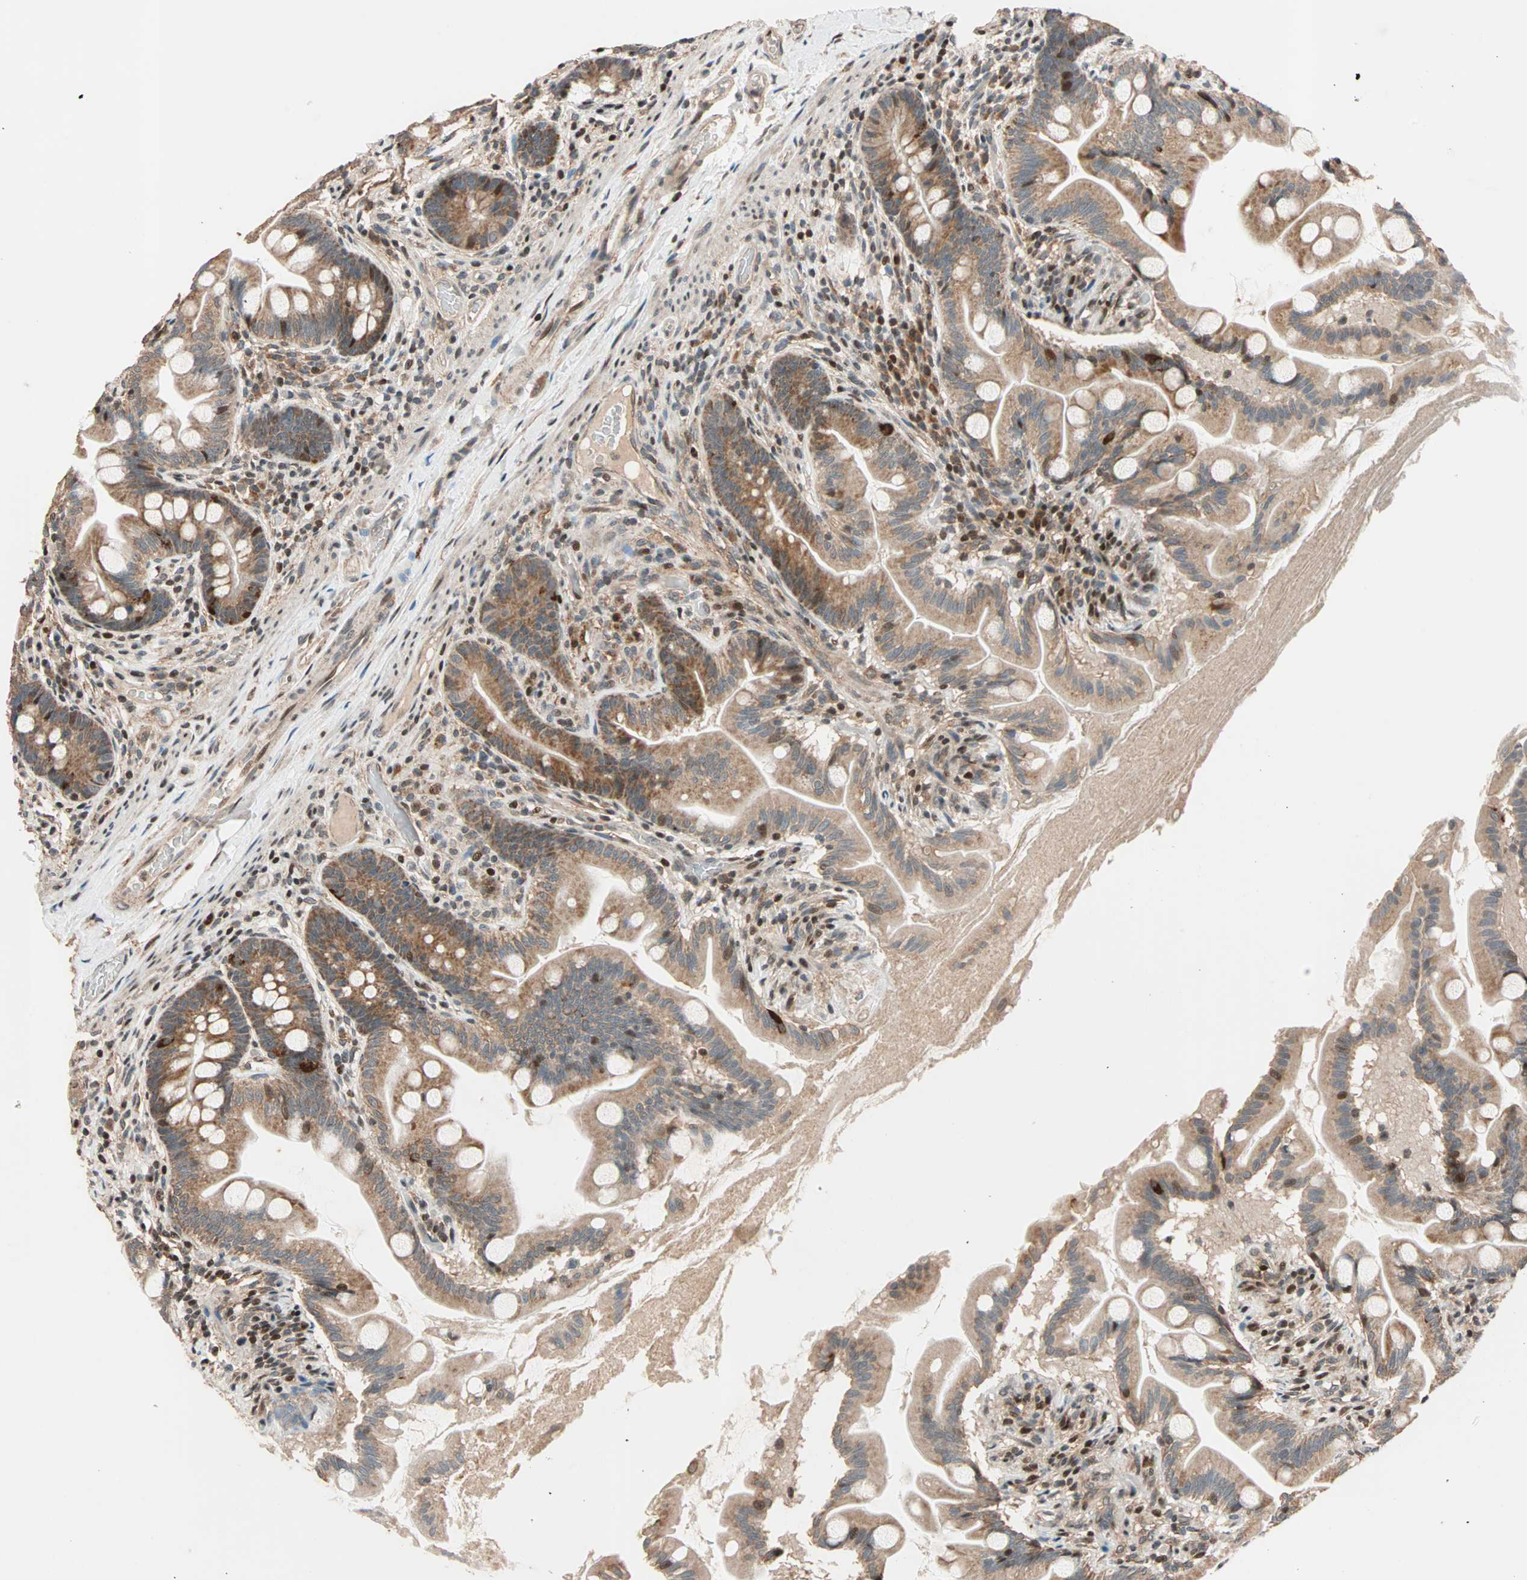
{"staining": {"intensity": "moderate", "quantity": ">75%", "location": "cytoplasmic/membranous"}, "tissue": "small intestine", "cell_type": "Glandular cells", "image_type": "normal", "snomed": [{"axis": "morphology", "description": "Normal tissue, NOS"}, {"axis": "topography", "description": "Small intestine"}], "caption": "Protein staining demonstrates moderate cytoplasmic/membranous expression in about >75% of glandular cells in benign small intestine.", "gene": "HECW1", "patient": {"sex": "female", "age": 56}}